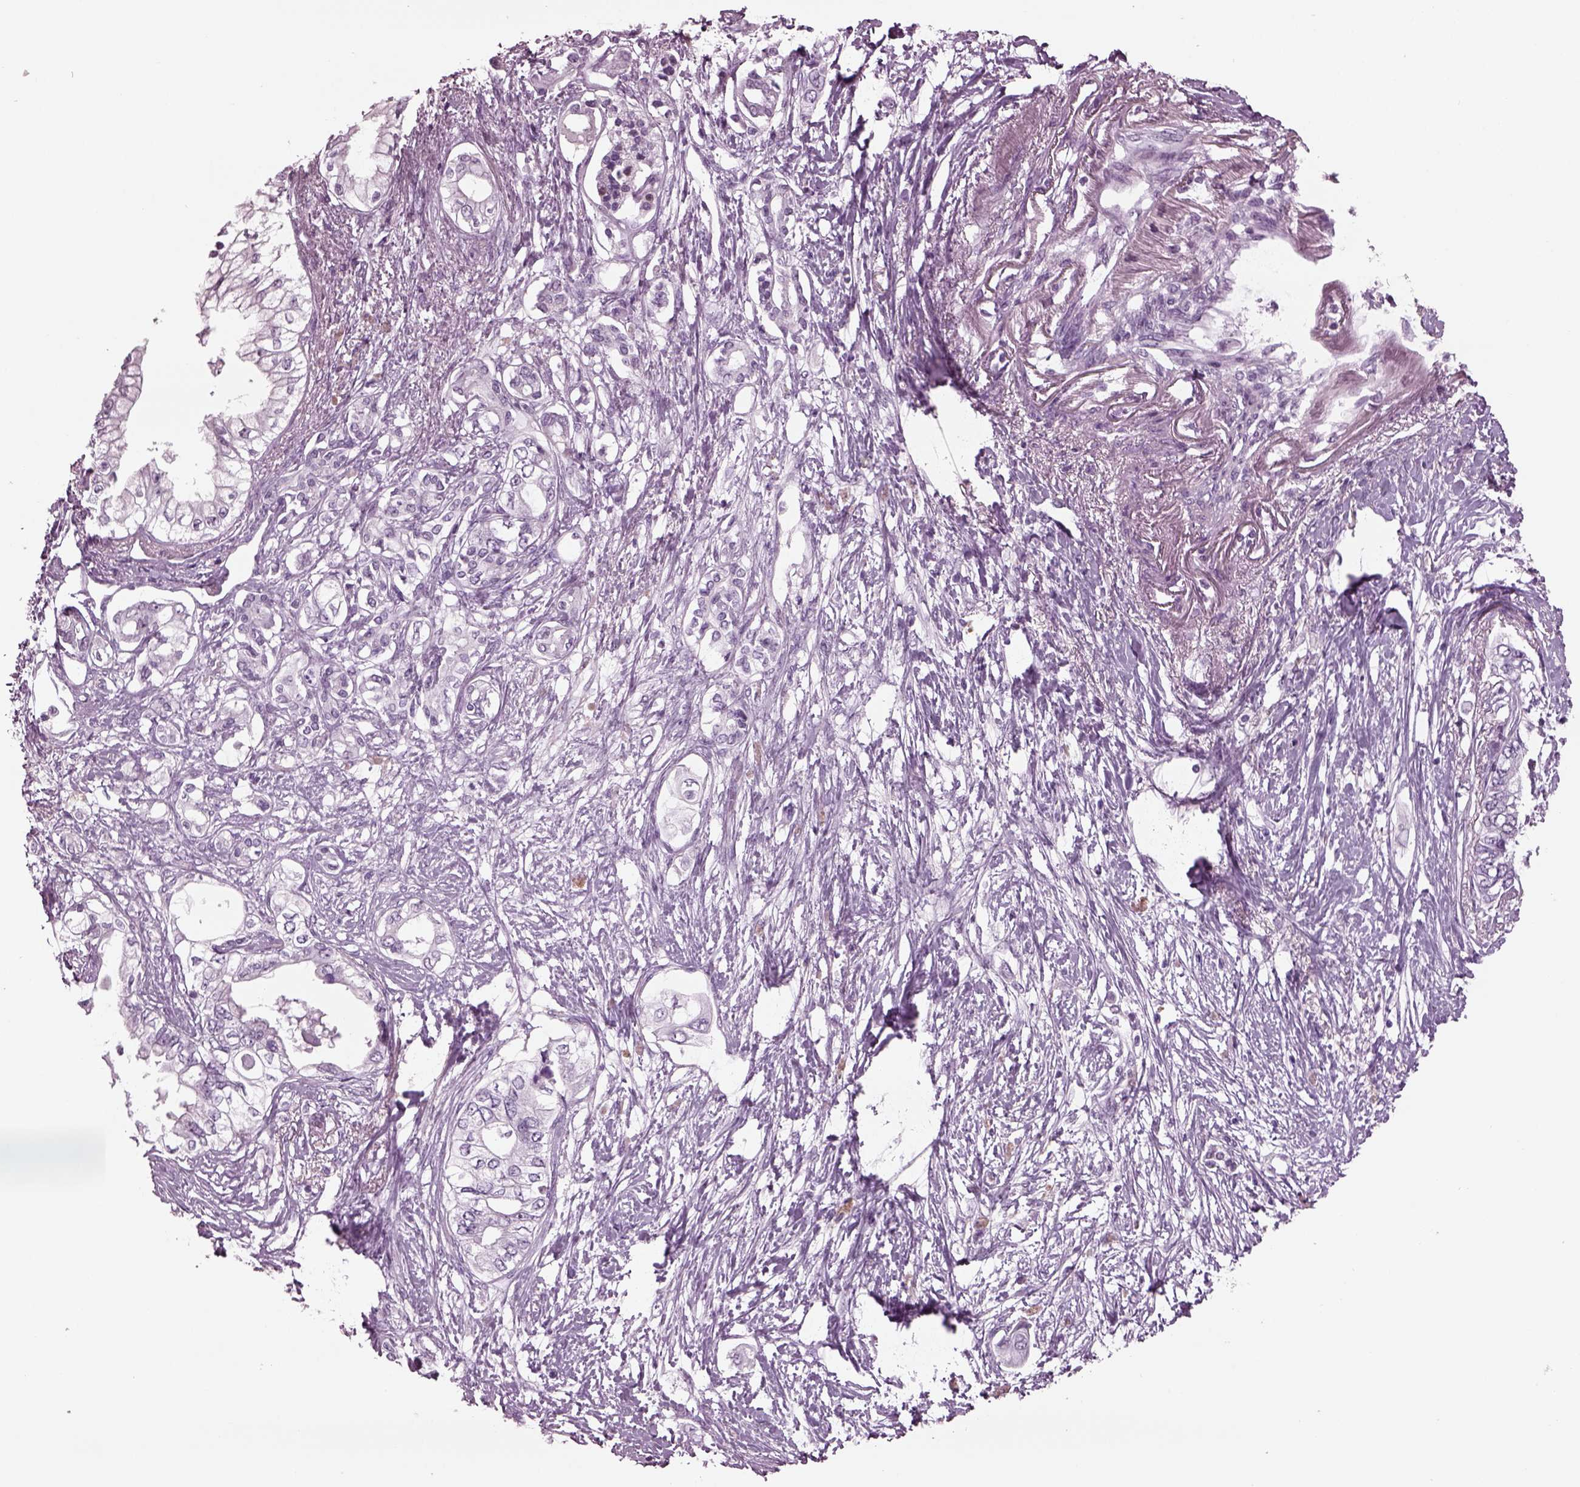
{"staining": {"intensity": "negative", "quantity": "none", "location": "none"}, "tissue": "pancreatic cancer", "cell_type": "Tumor cells", "image_type": "cancer", "snomed": [{"axis": "morphology", "description": "Adenocarcinoma, NOS"}, {"axis": "topography", "description": "Pancreas"}], "caption": "Immunohistochemical staining of human pancreatic cancer demonstrates no significant staining in tumor cells.", "gene": "TPPP2", "patient": {"sex": "female", "age": 63}}